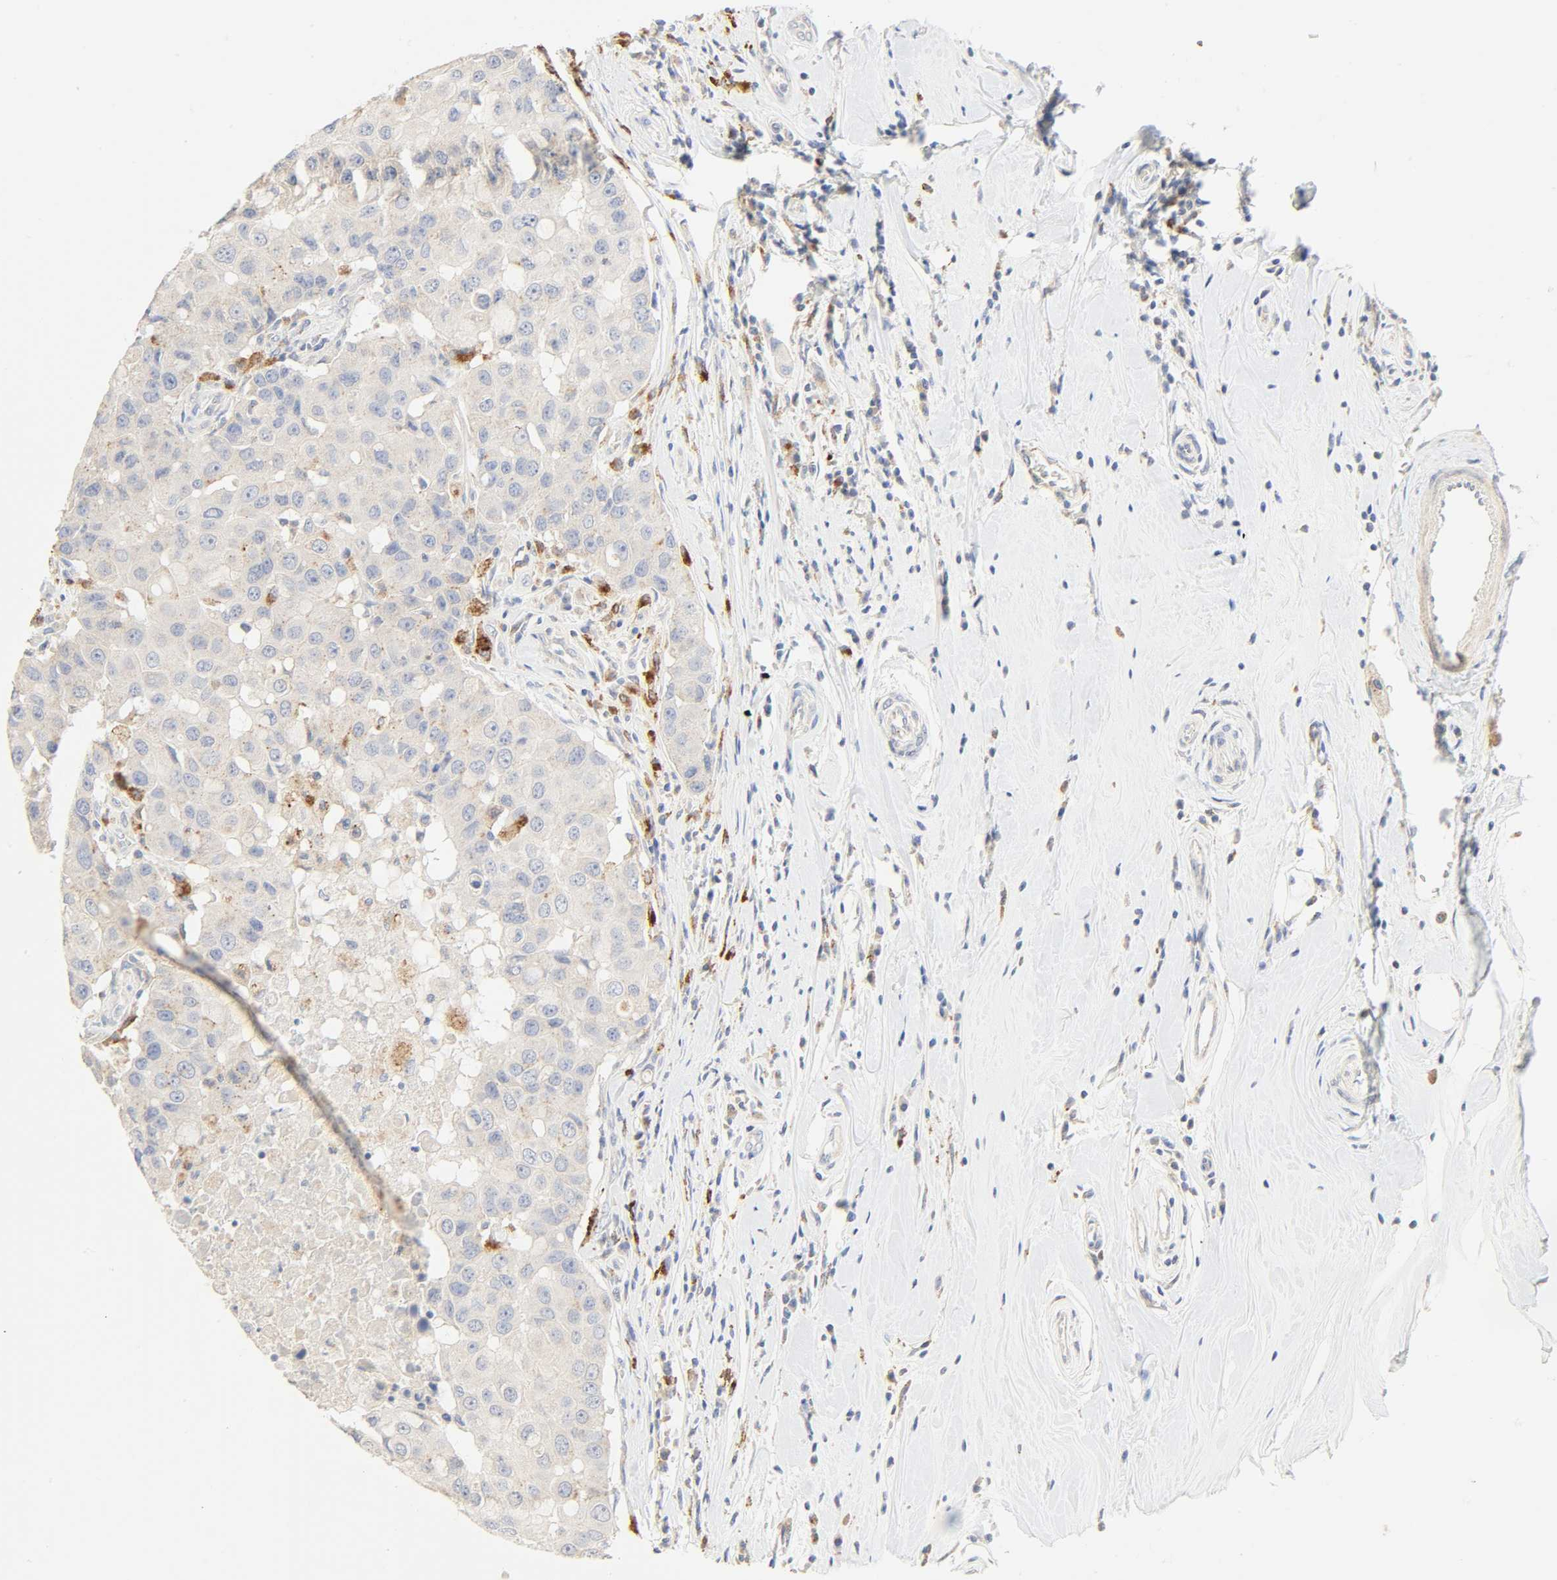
{"staining": {"intensity": "negative", "quantity": "none", "location": "none"}, "tissue": "breast cancer", "cell_type": "Tumor cells", "image_type": "cancer", "snomed": [{"axis": "morphology", "description": "Duct carcinoma"}, {"axis": "topography", "description": "Breast"}], "caption": "This is a photomicrograph of immunohistochemistry (IHC) staining of breast cancer, which shows no staining in tumor cells.", "gene": "CAMK2A", "patient": {"sex": "female", "age": 27}}